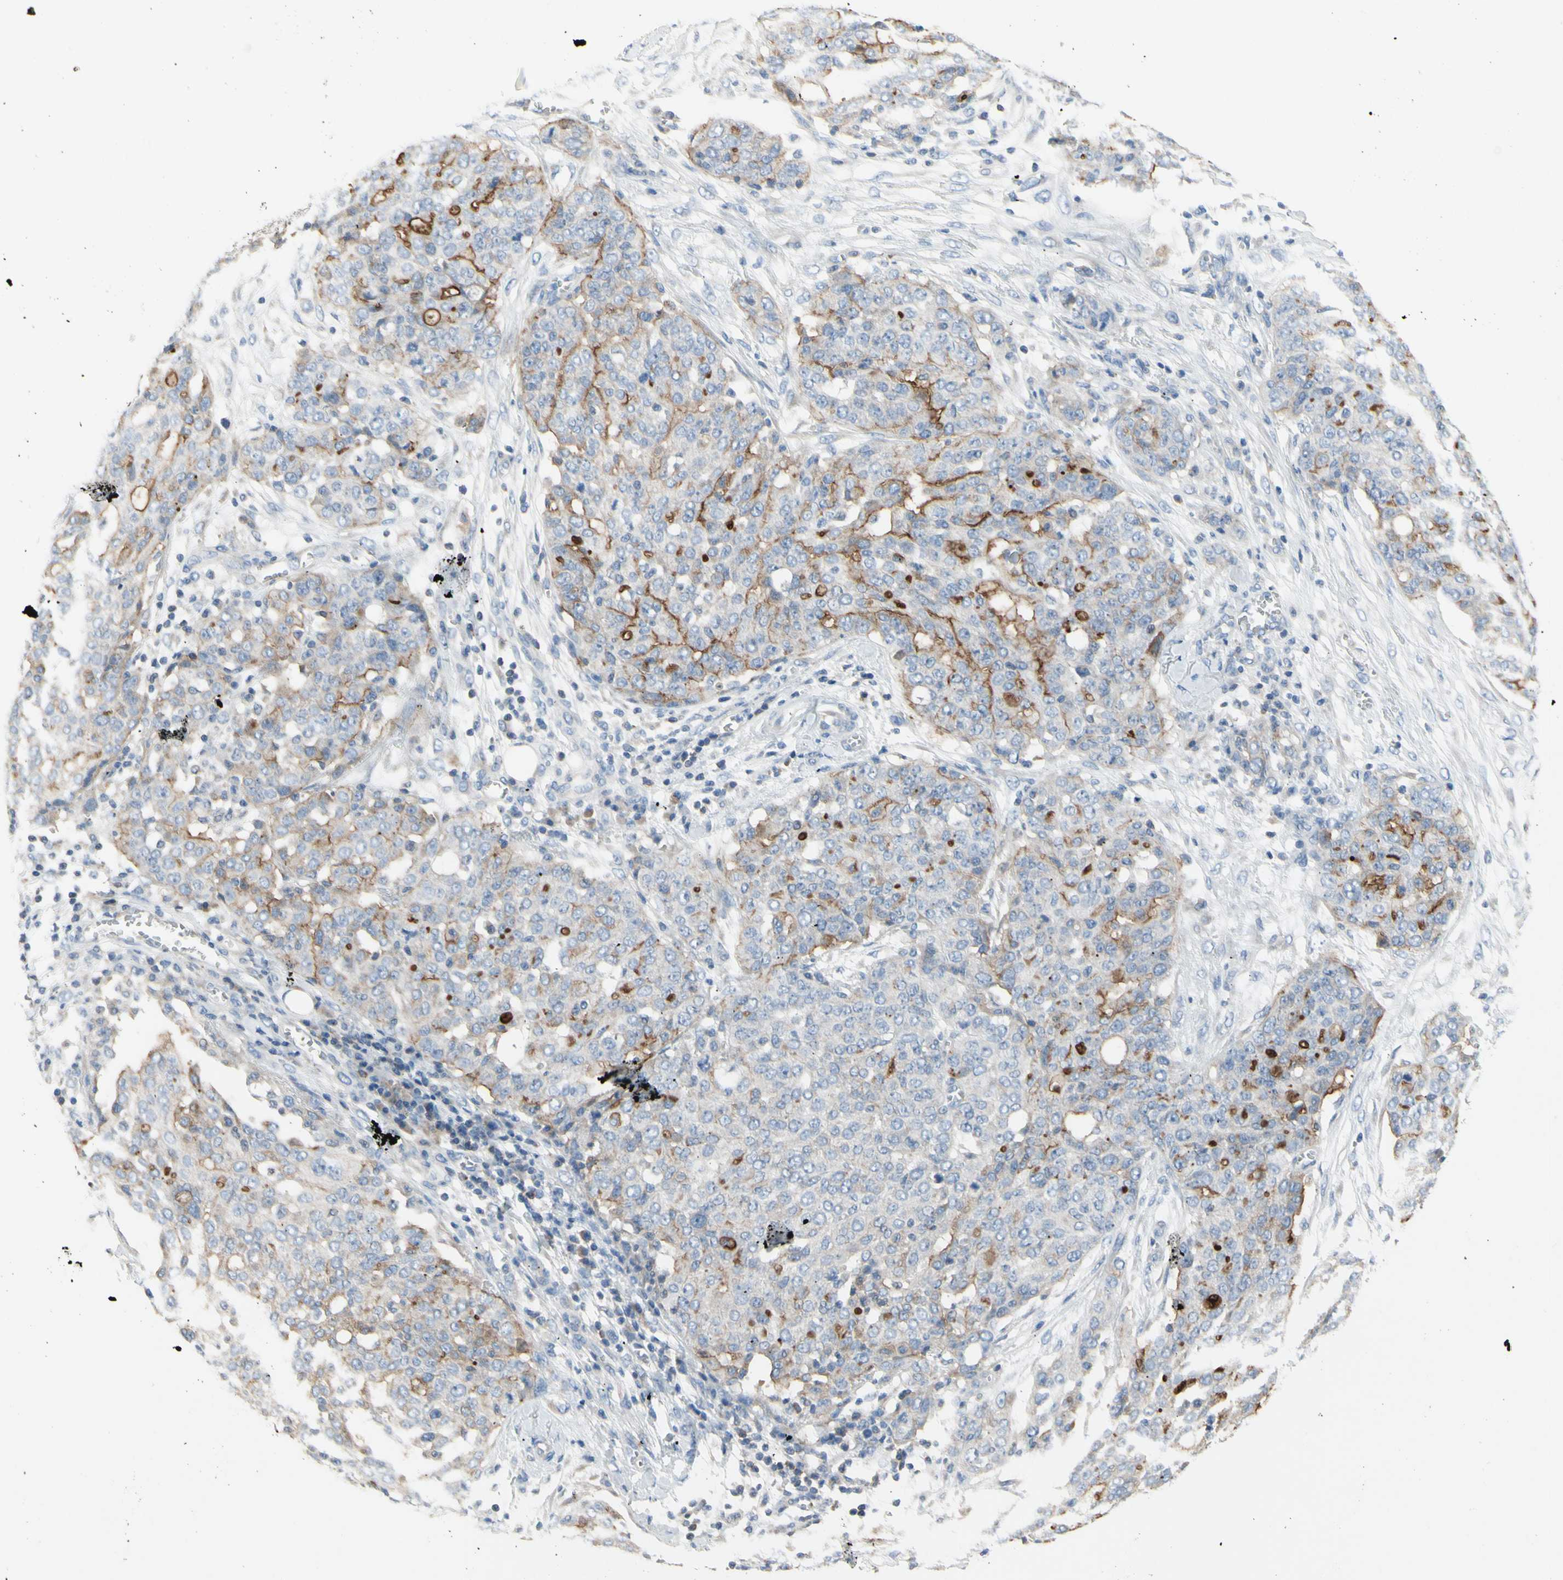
{"staining": {"intensity": "weak", "quantity": ">75%", "location": "cytoplasmic/membranous"}, "tissue": "ovarian cancer", "cell_type": "Tumor cells", "image_type": "cancer", "snomed": [{"axis": "morphology", "description": "Cystadenocarcinoma, serous, NOS"}, {"axis": "topography", "description": "Soft tissue"}, {"axis": "topography", "description": "Ovary"}], "caption": "High-magnification brightfield microscopy of ovarian serous cystadenocarcinoma stained with DAB (3,3'-diaminobenzidine) (brown) and counterstained with hematoxylin (blue). tumor cells exhibit weak cytoplasmic/membranous expression is appreciated in about>75% of cells. (brown staining indicates protein expression, while blue staining denotes nuclei).", "gene": "MUC1", "patient": {"sex": "female", "age": 57}}